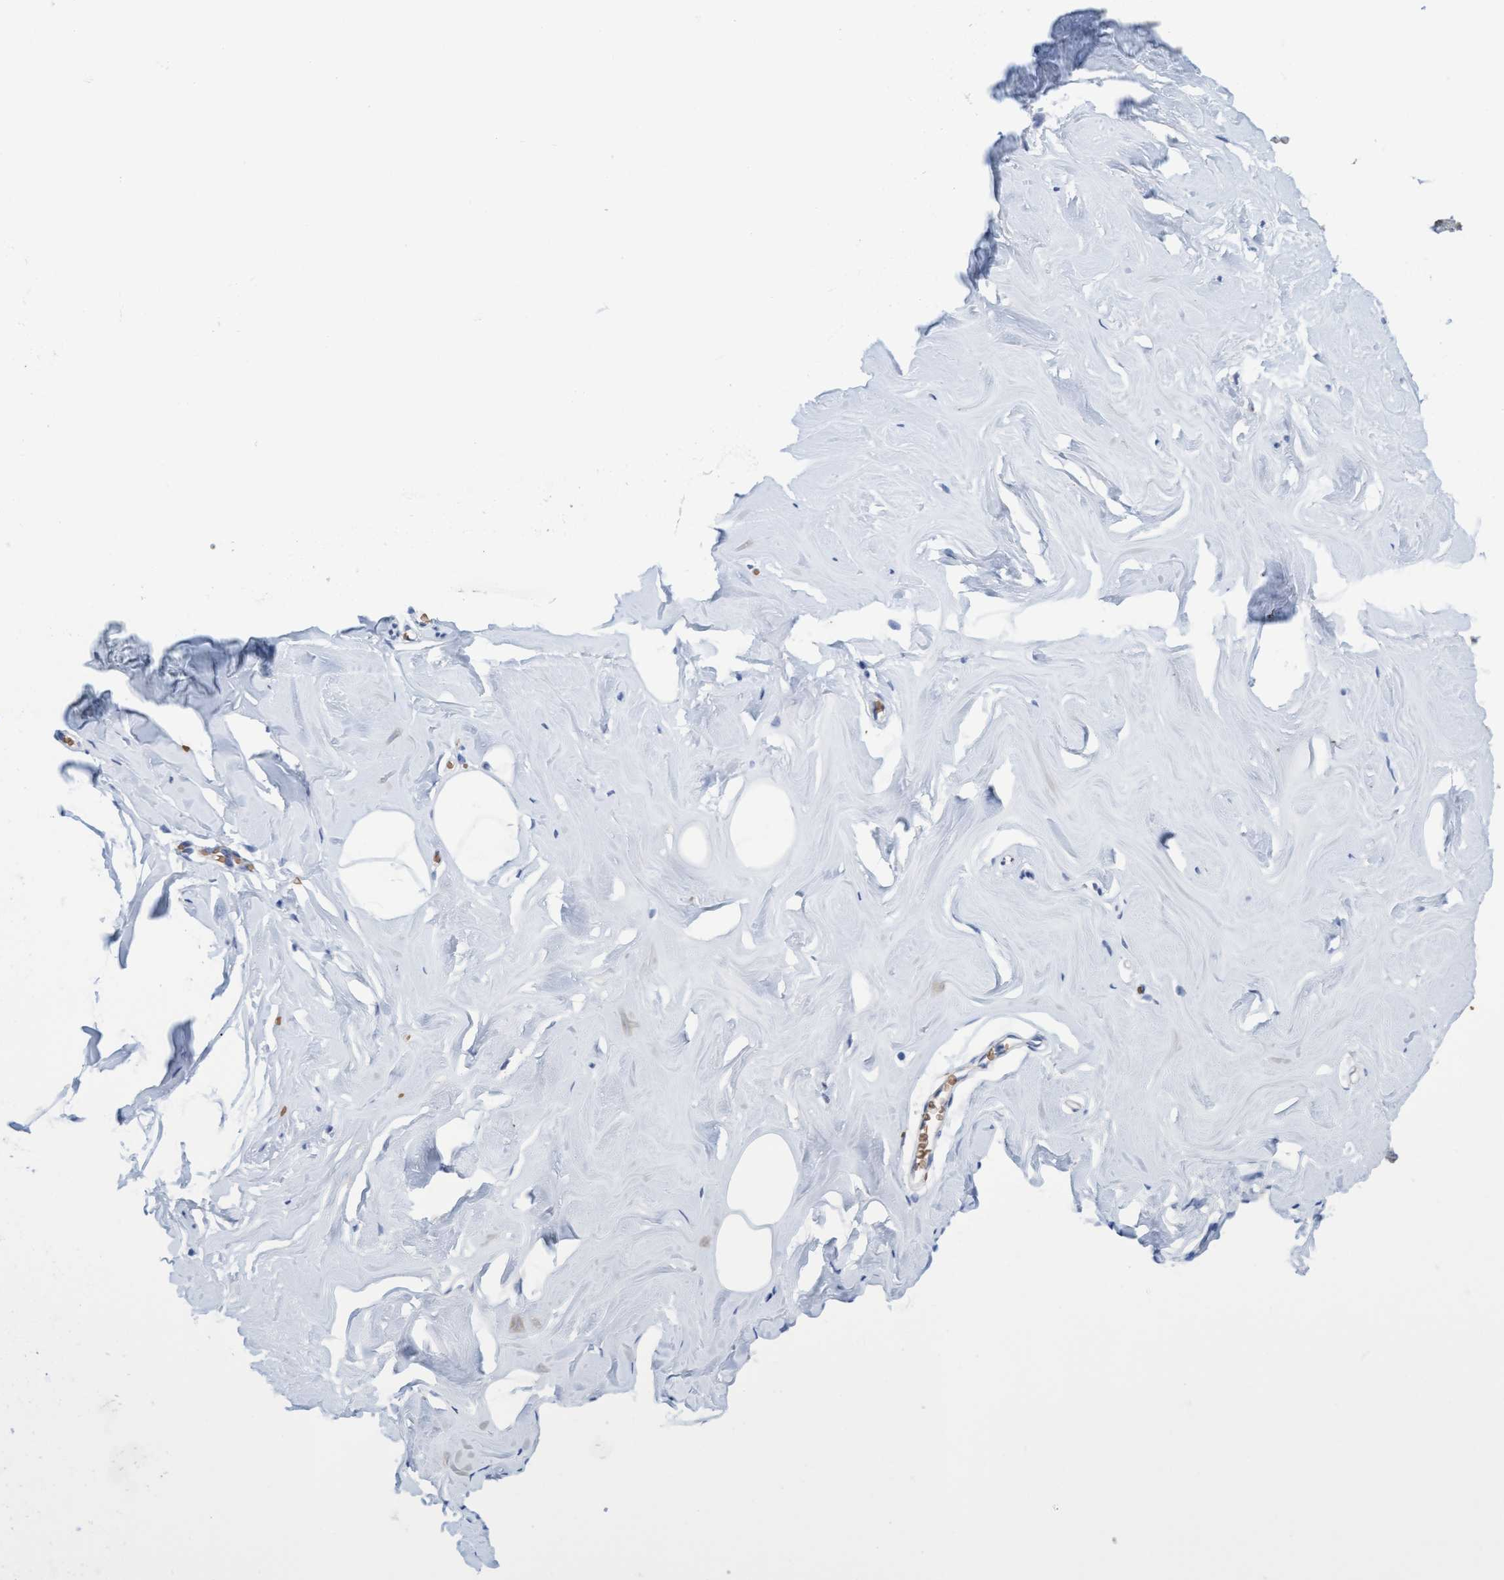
{"staining": {"intensity": "negative", "quantity": "none", "location": "none"}, "tissue": "adipose tissue", "cell_type": "Adipocytes", "image_type": "normal", "snomed": [{"axis": "morphology", "description": "Normal tissue, NOS"}, {"axis": "morphology", "description": "Fibrosis, NOS"}, {"axis": "topography", "description": "Breast"}, {"axis": "topography", "description": "Adipose tissue"}], "caption": "Protein analysis of unremarkable adipose tissue demonstrates no significant staining in adipocytes.", "gene": "P2RX5", "patient": {"sex": "female", "age": 39}}